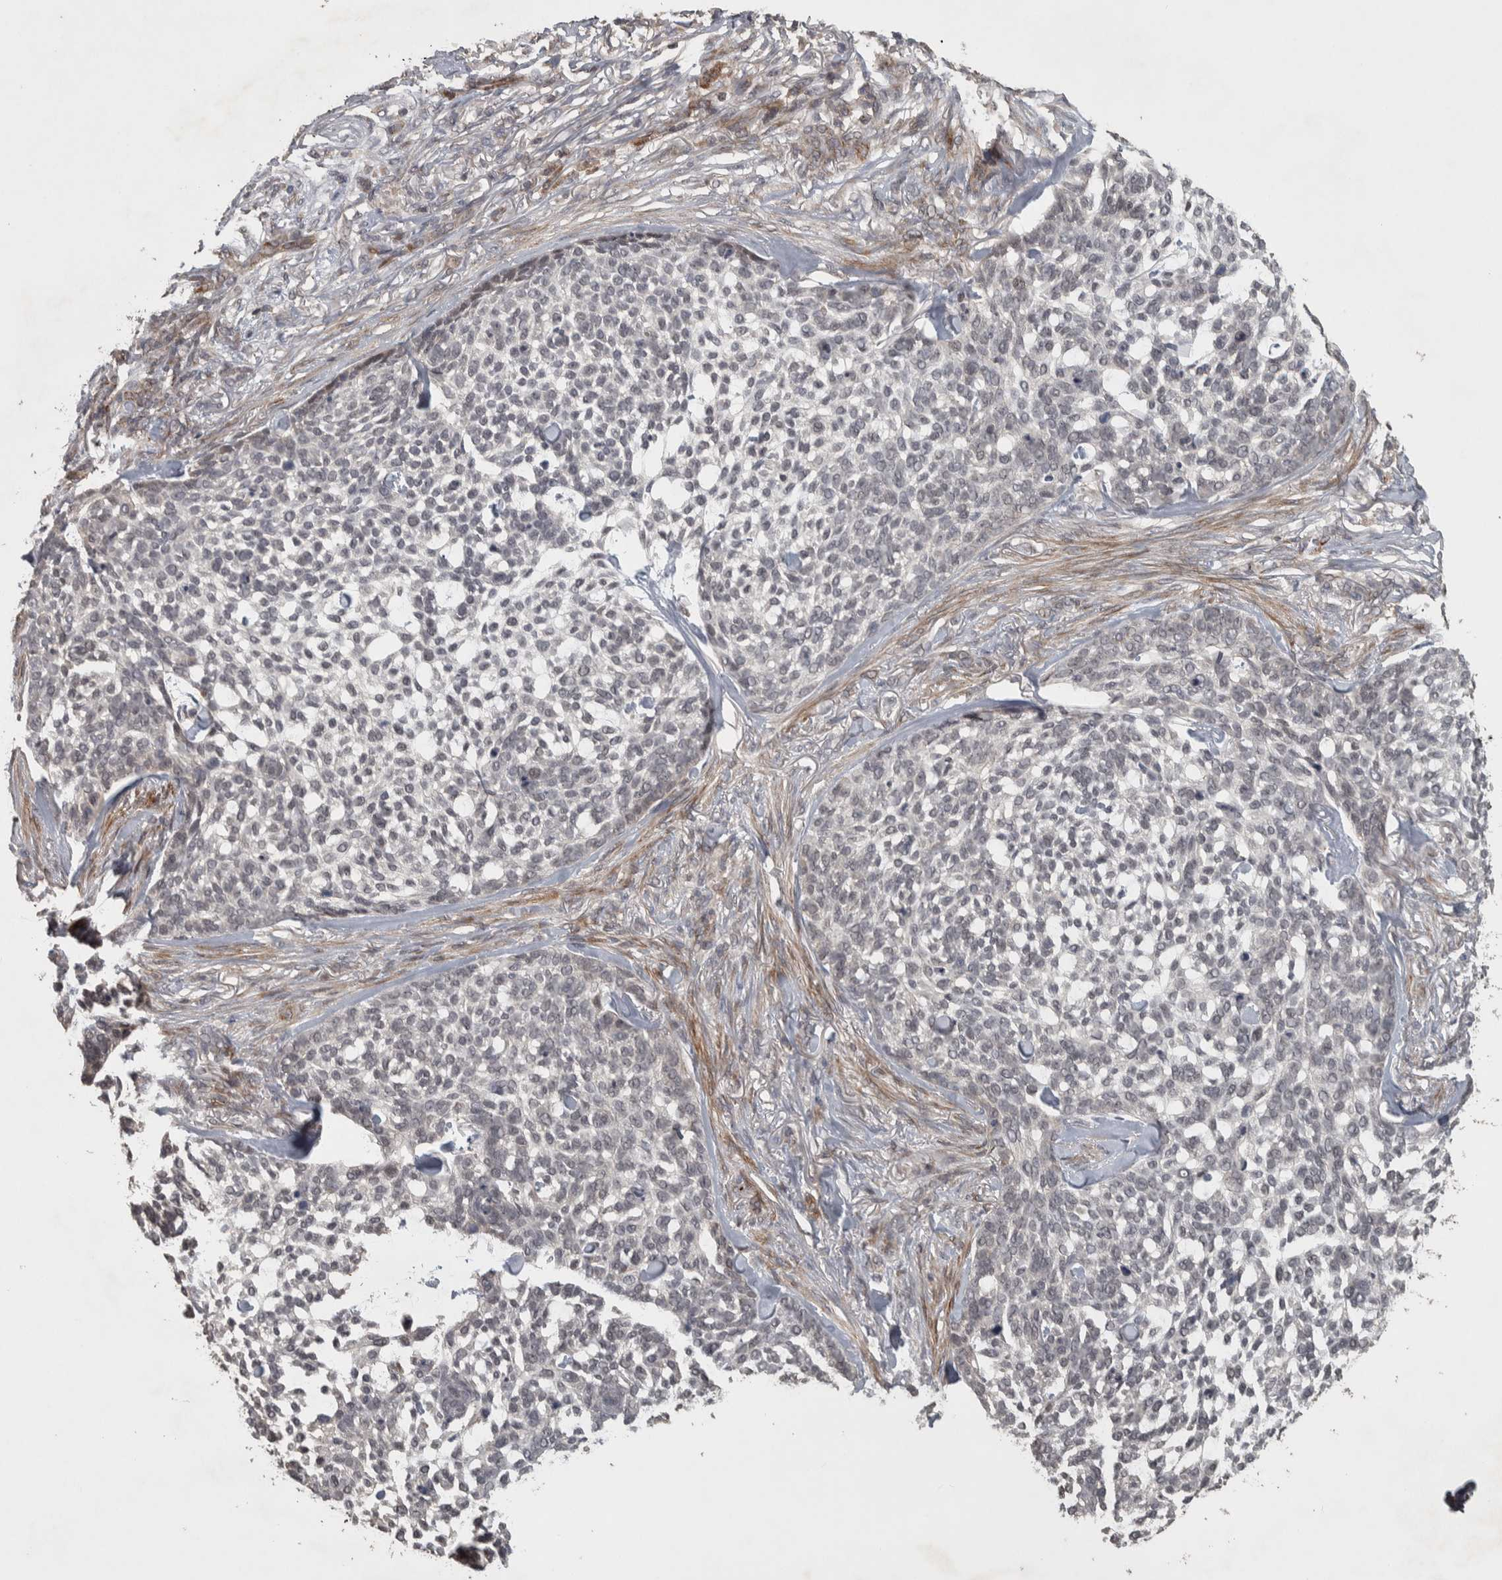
{"staining": {"intensity": "weak", "quantity": "<25%", "location": "cytoplasmic/membranous"}, "tissue": "skin cancer", "cell_type": "Tumor cells", "image_type": "cancer", "snomed": [{"axis": "morphology", "description": "Basal cell carcinoma"}, {"axis": "topography", "description": "Skin"}], "caption": "High magnification brightfield microscopy of skin cancer stained with DAB (3,3'-diaminobenzidine) (brown) and counterstained with hematoxylin (blue): tumor cells show no significant expression.", "gene": "ERAL1", "patient": {"sex": "female", "age": 64}}